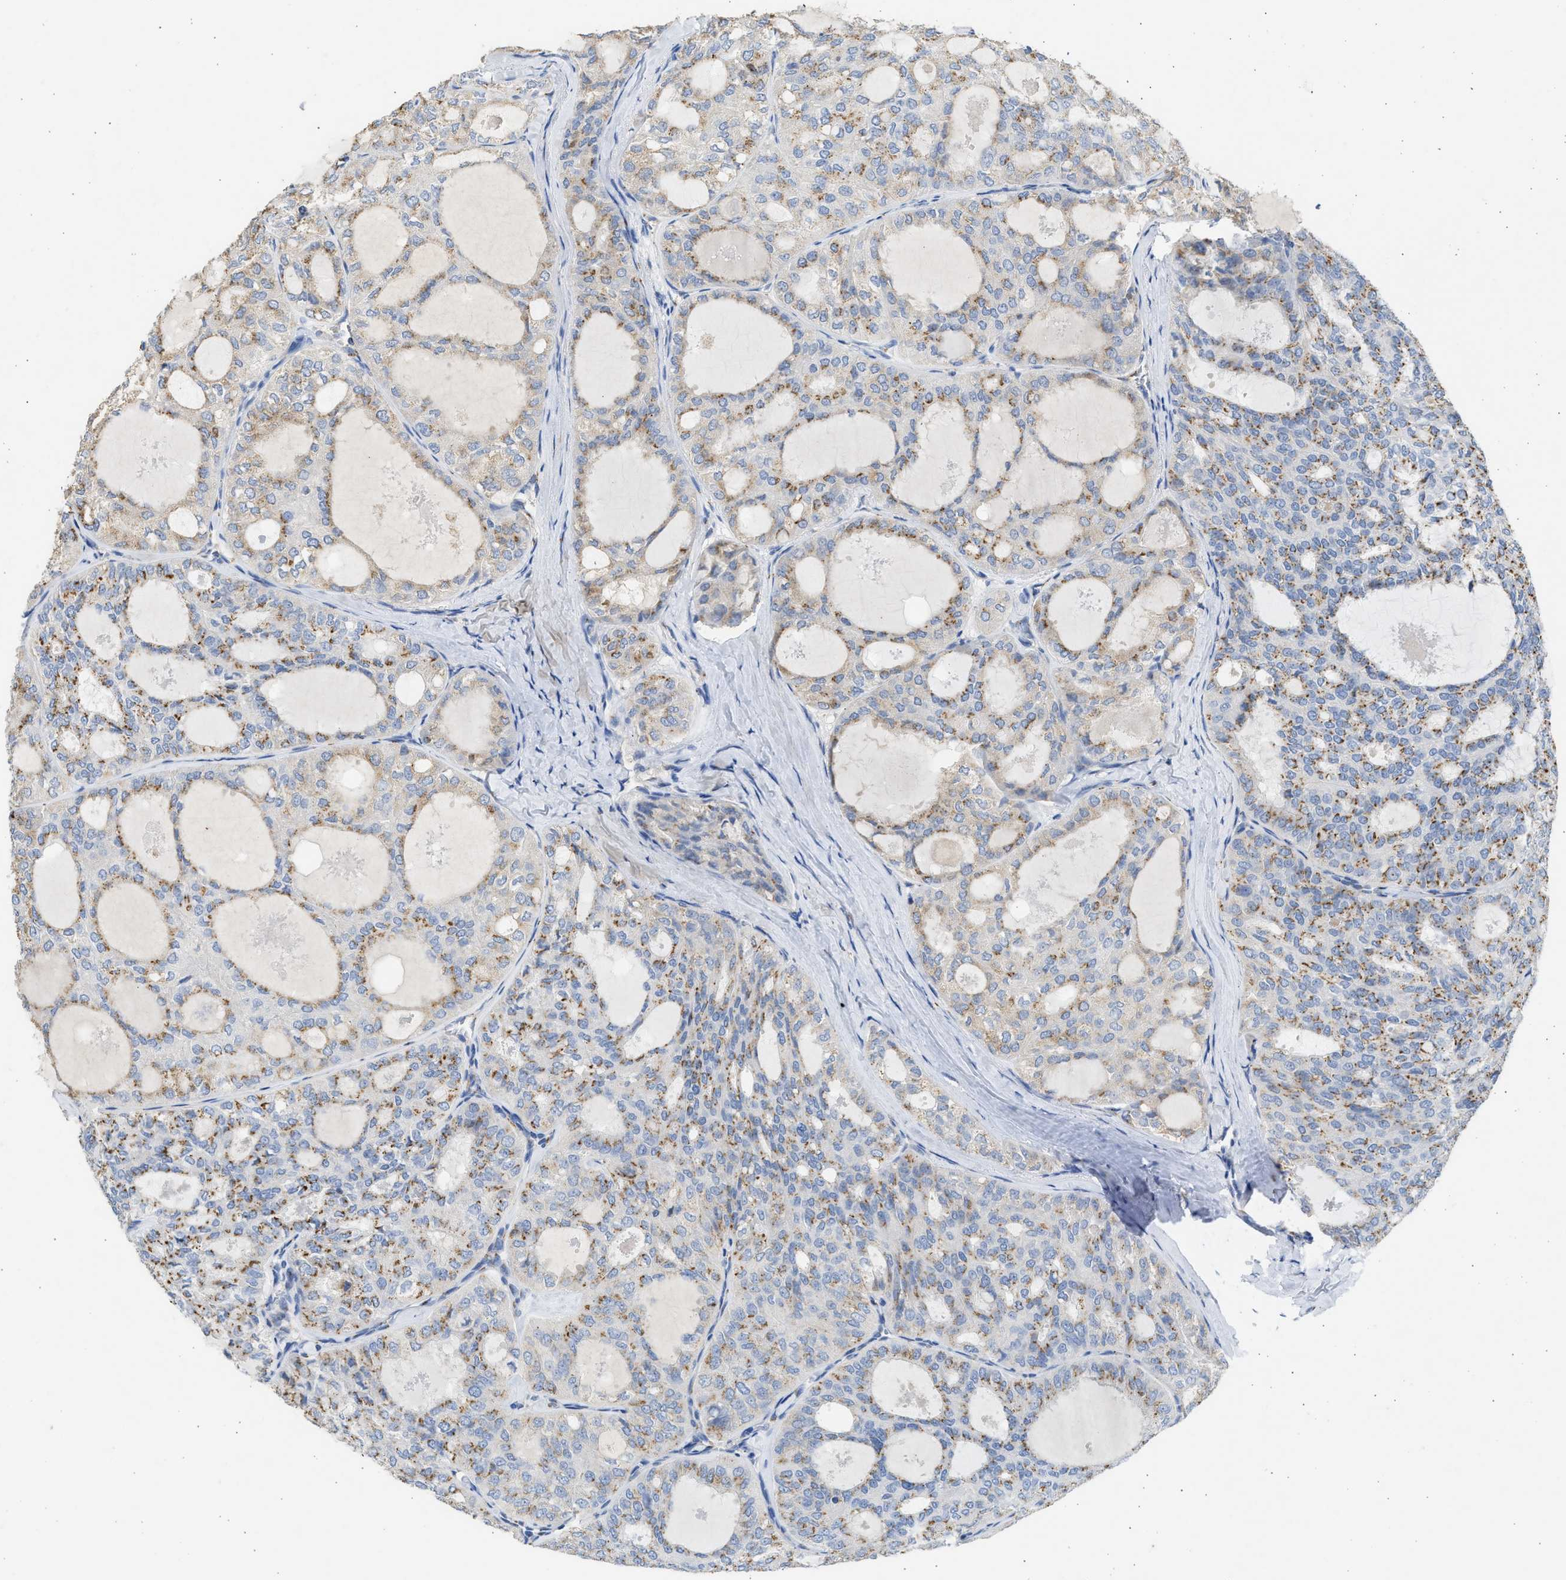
{"staining": {"intensity": "moderate", "quantity": "25%-75%", "location": "cytoplasmic/membranous"}, "tissue": "thyroid cancer", "cell_type": "Tumor cells", "image_type": "cancer", "snomed": [{"axis": "morphology", "description": "Follicular adenoma carcinoma, NOS"}, {"axis": "topography", "description": "Thyroid gland"}], "caption": "A medium amount of moderate cytoplasmic/membranous staining is identified in approximately 25%-75% of tumor cells in thyroid follicular adenoma carcinoma tissue. The staining was performed using DAB (3,3'-diaminobenzidine) to visualize the protein expression in brown, while the nuclei were stained in blue with hematoxylin (Magnification: 20x).", "gene": "IPO8", "patient": {"sex": "male", "age": 75}}